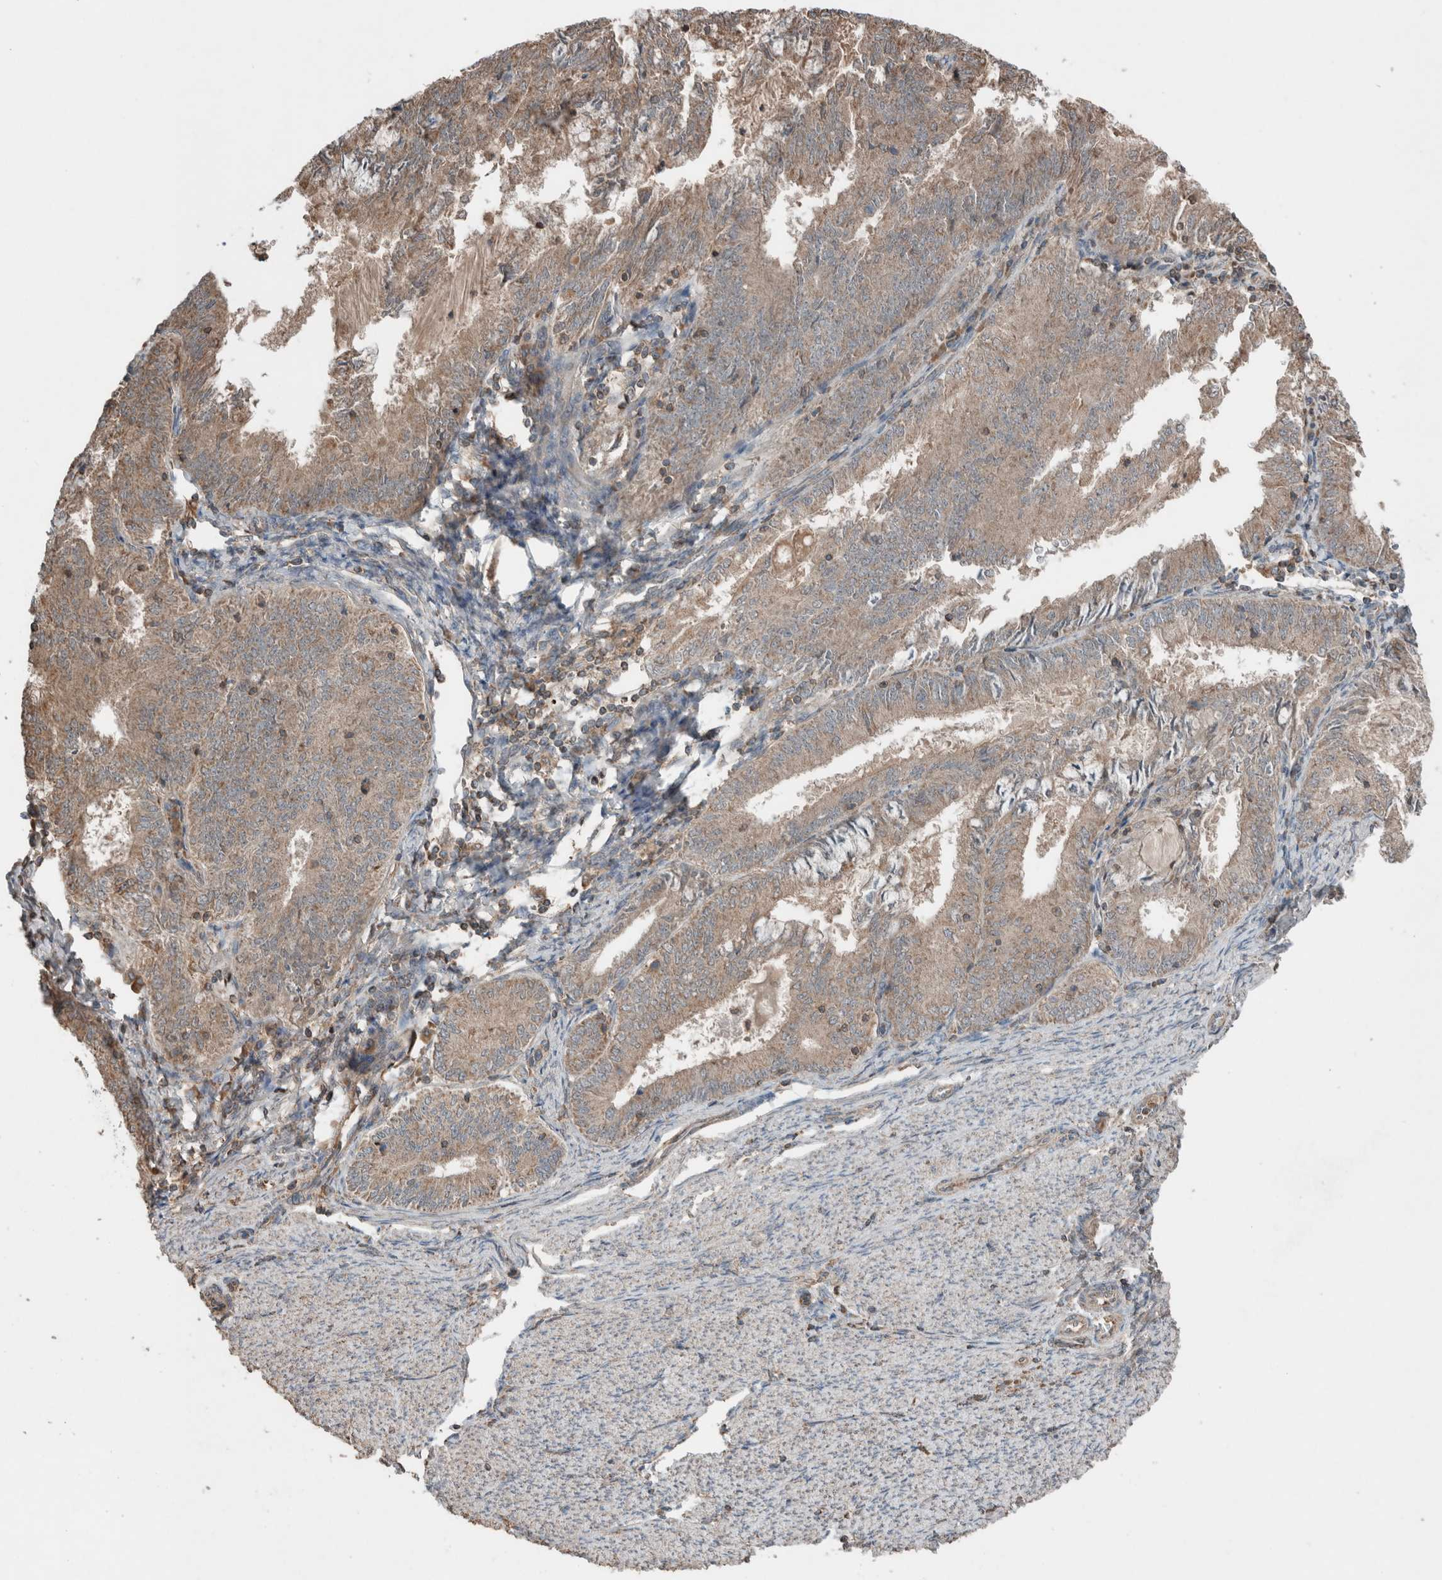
{"staining": {"intensity": "weak", "quantity": ">75%", "location": "cytoplasmic/membranous"}, "tissue": "endometrial cancer", "cell_type": "Tumor cells", "image_type": "cancer", "snomed": [{"axis": "morphology", "description": "Adenocarcinoma, NOS"}, {"axis": "topography", "description": "Endometrium"}], "caption": "Immunohistochemical staining of endometrial cancer exhibits low levels of weak cytoplasmic/membranous expression in approximately >75% of tumor cells.", "gene": "KLK14", "patient": {"sex": "female", "age": 57}}